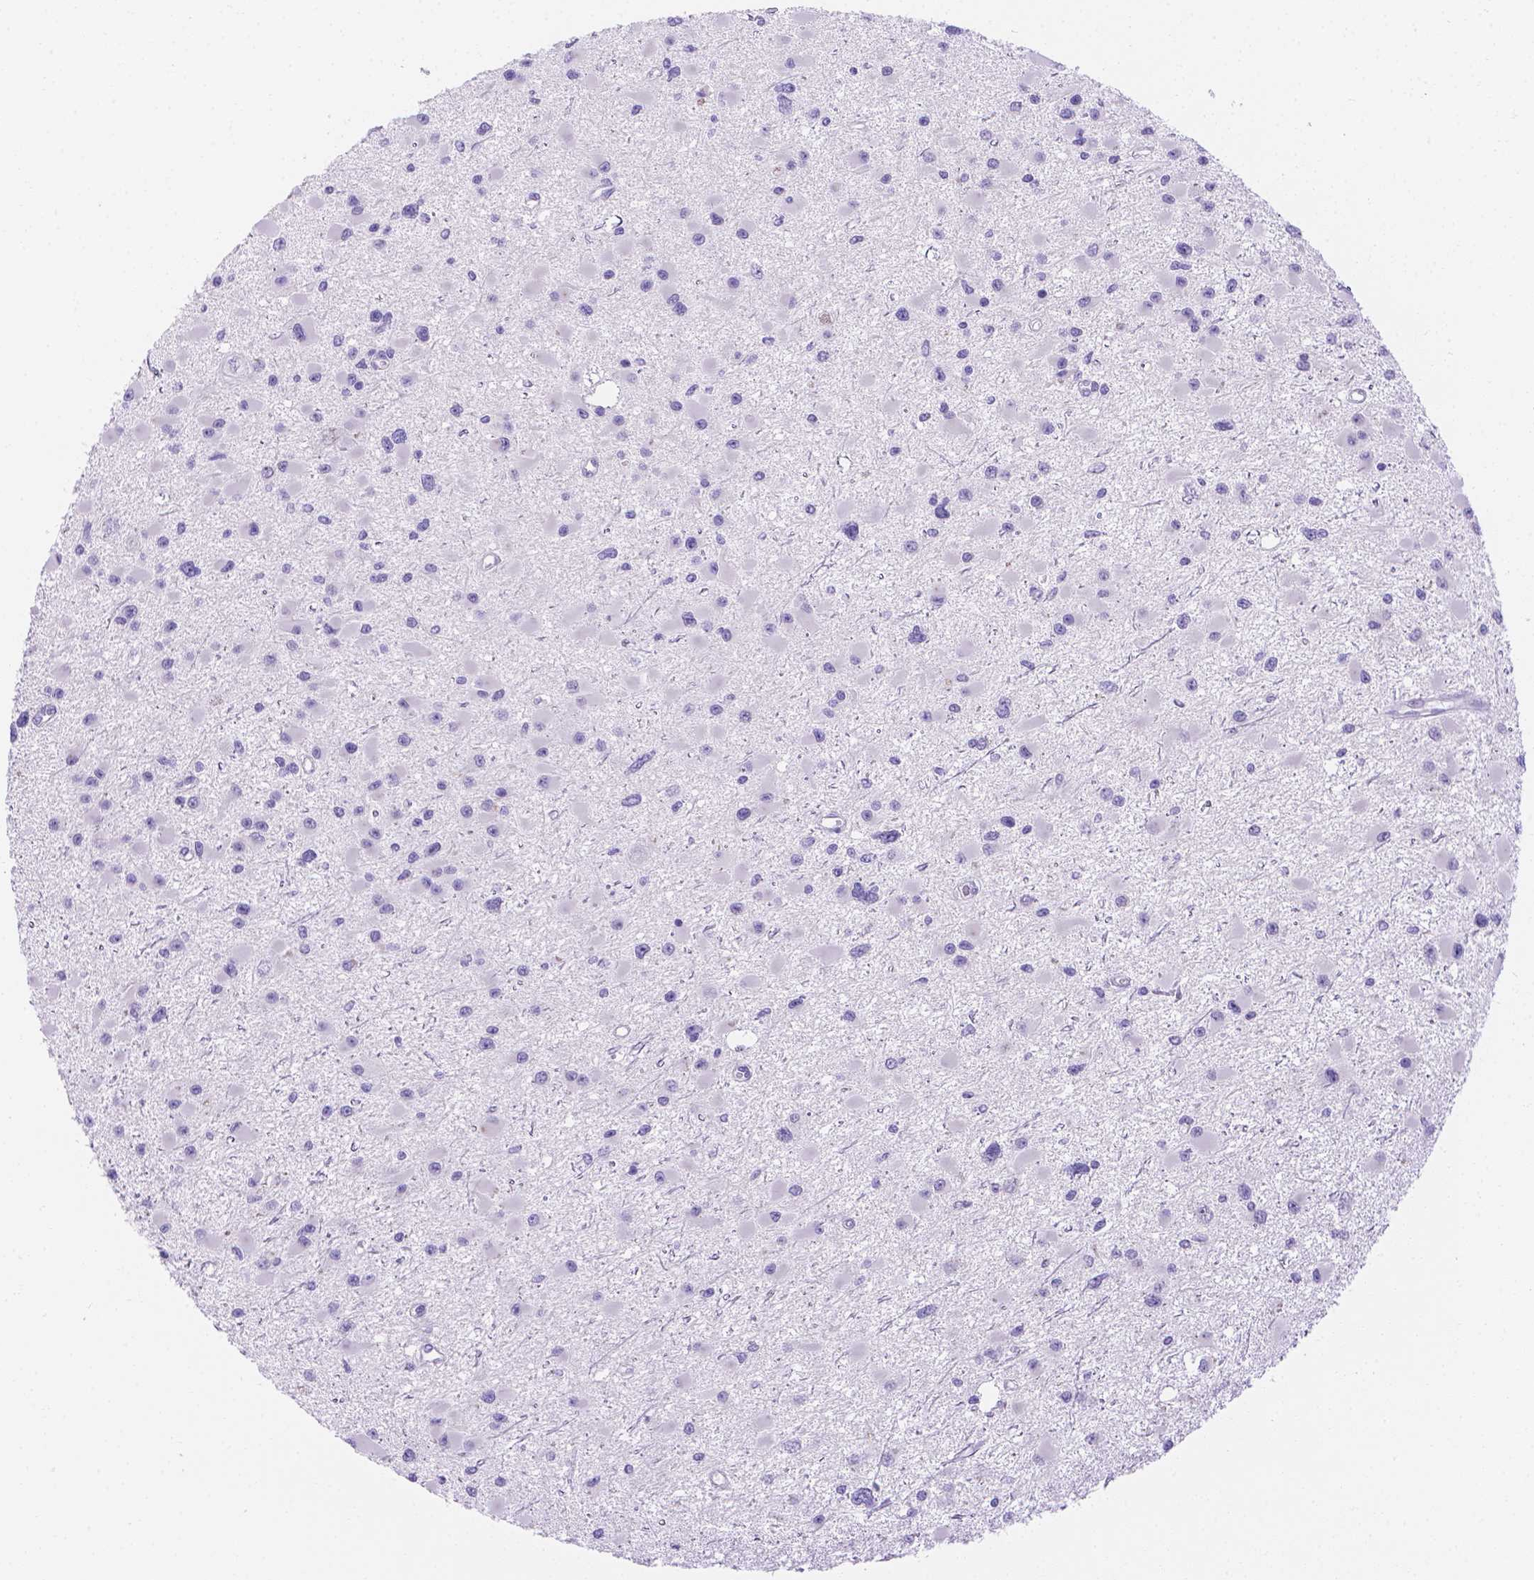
{"staining": {"intensity": "negative", "quantity": "none", "location": "none"}, "tissue": "glioma", "cell_type": "Tumor cells", "image_type": "cancer", "snomed": [{"axis": "morphology", "description": "Glioma, malignant, High grade"}, {"axis": "topography", "description": "Brain"}], "caption": "High magnification brightfield microscopy of high-grade glioma (malignant) stained with DAB (3,3'-diaminobenzidine) (brown) and counterstained with hematoxylin (blue): tumor cells show no significant expression. (DAB immunohistochemistry (IHC), high magnification).", "gene": "MLN", "patient": {"sex": "male", "age": 54}}